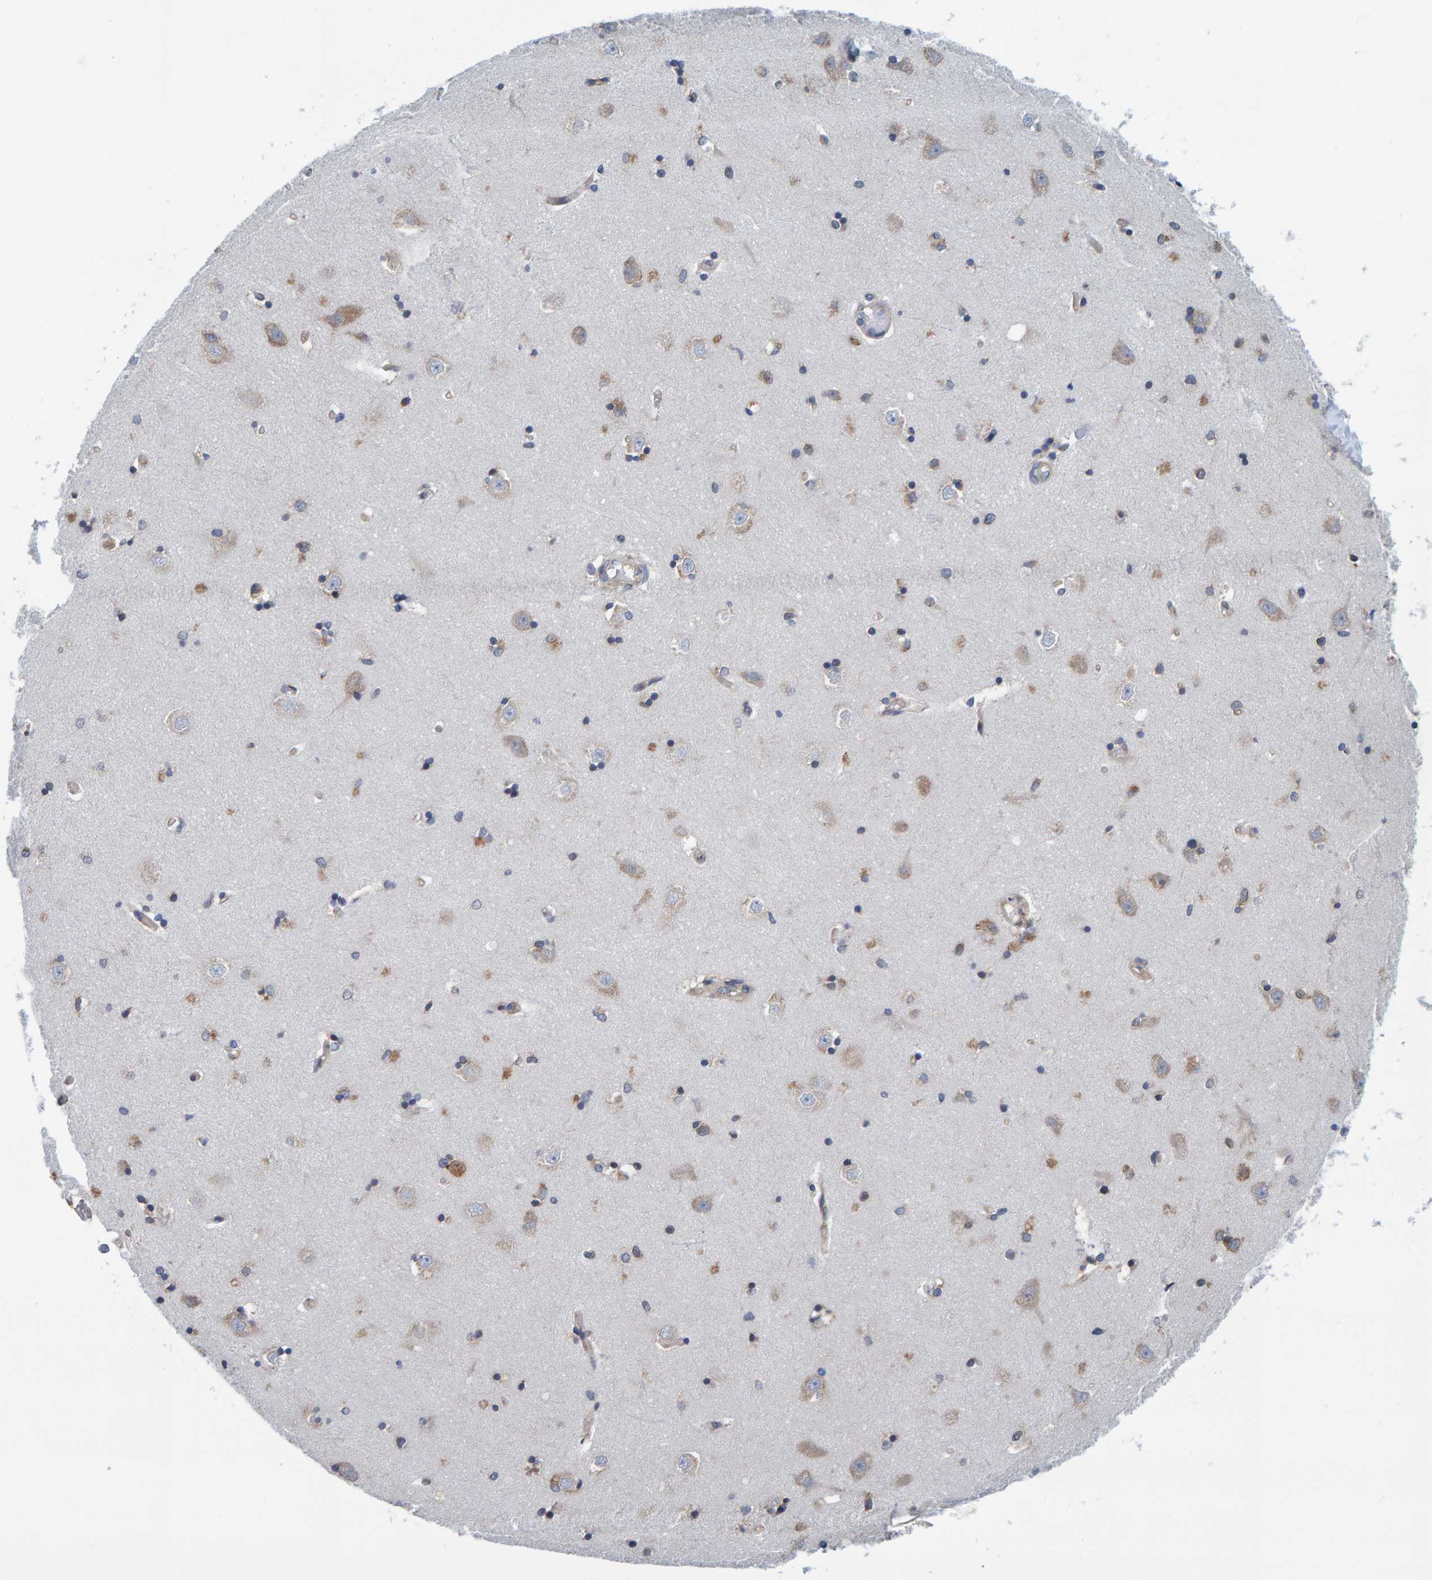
{"staining": {"intensity": "moderate", "quantity": "<25%", "location": "cytoplasmic/membranous,nuclear"}, "tissue": "hippocampus", "cell_type": "Glial cells", "image_type": "normal", "snomed": [{"axis": "morphology", "description": "Normal tissue, NOS"}, {"axis": "topography", "description": "Hippocampus"}], "caption": "Immunohistochemistry (IHC) staining of normal hippocampus, which exhibits low levels of moderate cytoplasmic/membranous,nuclear positivity in about <25% of glial cells indicating moderate cytoplasmic/membranous,nuclear protein positivity. The staining was performed using DAB (brown) for protein detection and nuclei were counterstained in hematoxylin (blue).", "gene": "SCRN2", "patient": {"sex": "male", "age": 45}}